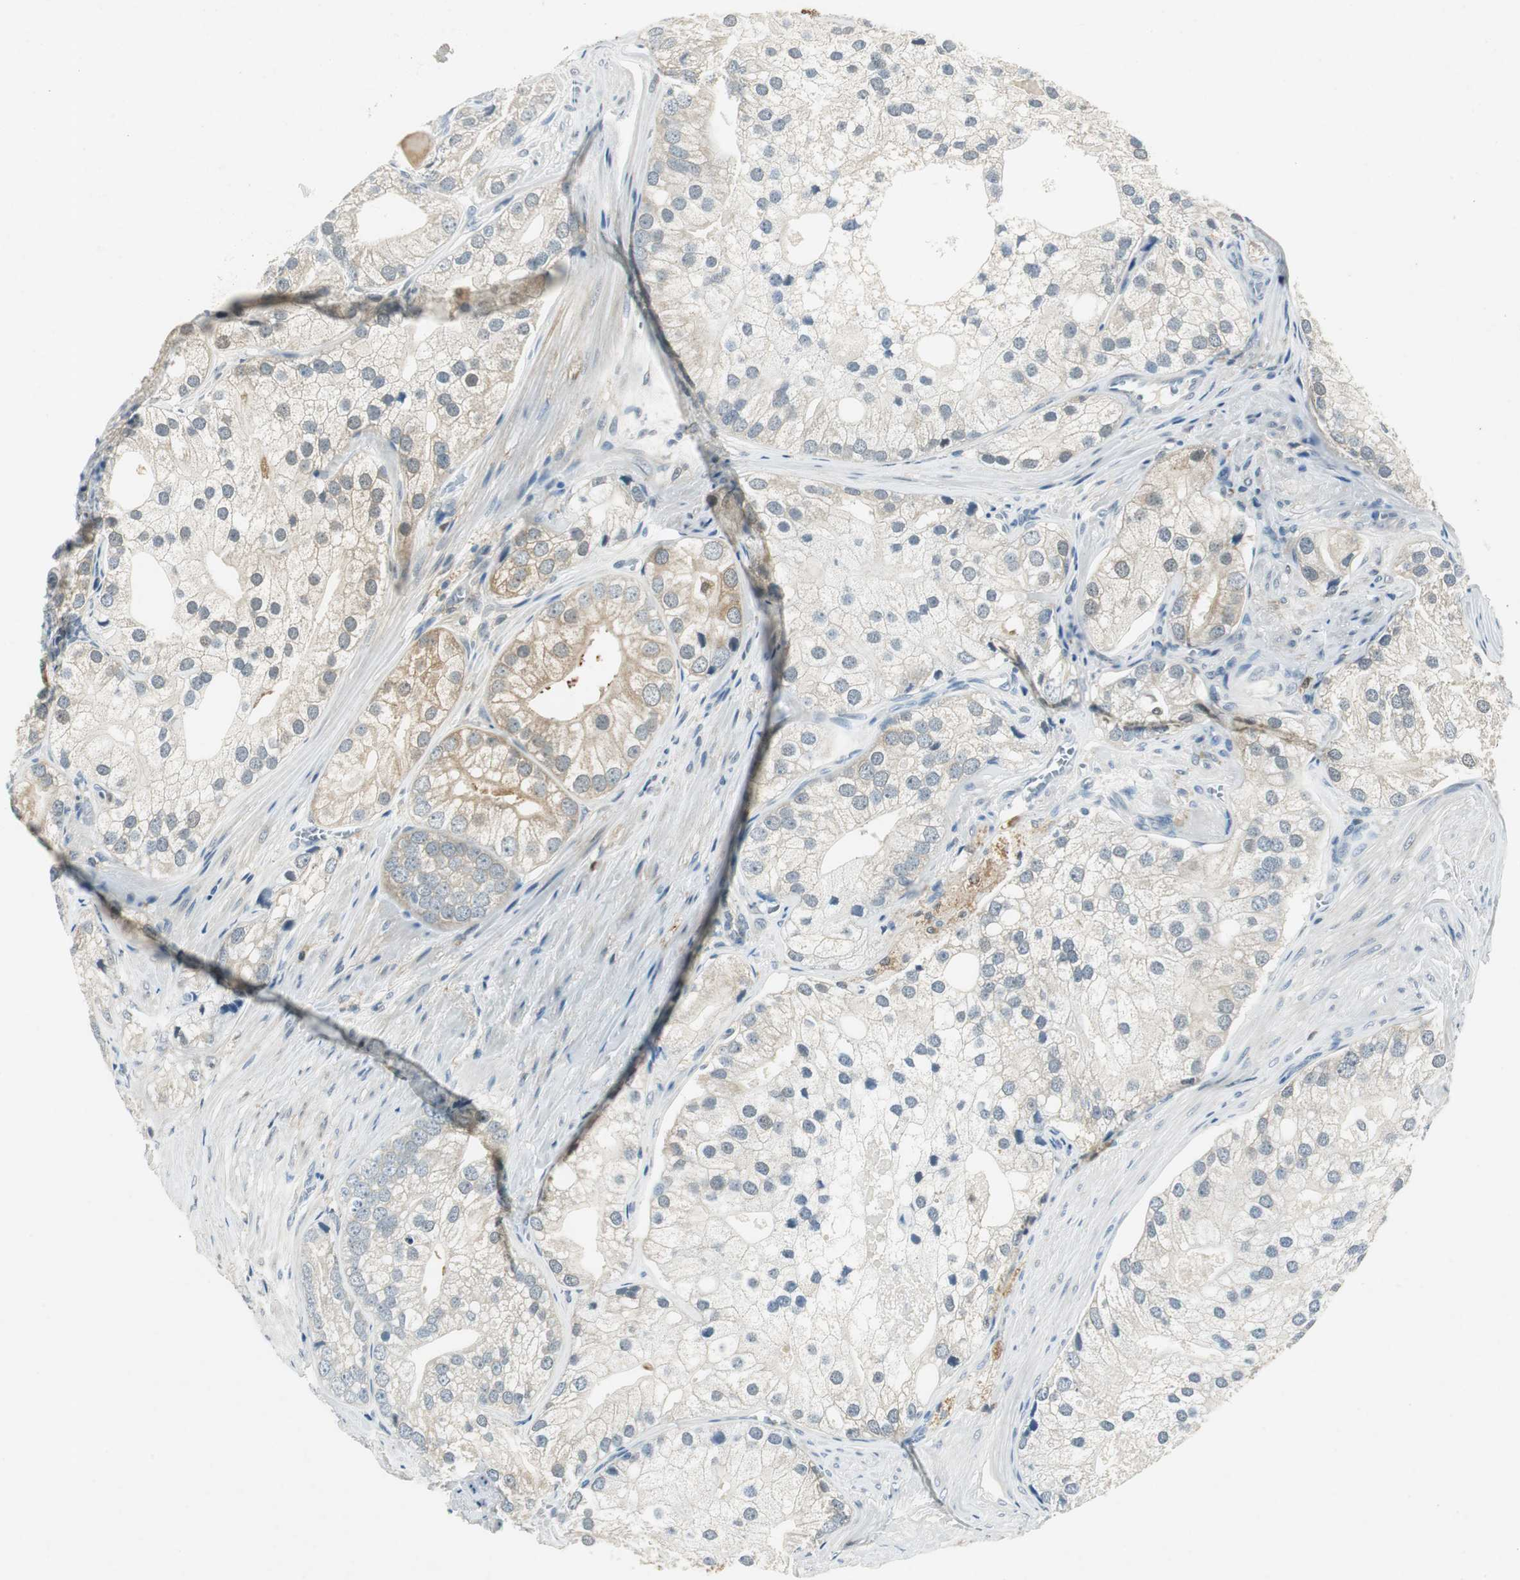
{"staining": {"intensity": "weak", "quantity": "25%-75%", "location": "cytoplasmic/membranous"}, "tissue": "prostate cancer", "cell_type": "Tumor cells", "image_type": "cancer", "snomed": [{"axis": "morphology", "description": "Adenocarcinoma, Low grade"}, {"axis": "topography", "description": "Prostate"}], "caption": "IHC histopathology image of human low-grade adenocarcinoma (prostate) stained for a protein (brown), which shows low levels of weak cytoplasmic/membranous staining in about 25%-75% of tumor cells.", "gene": "ME1", "patient": {"sex": "male", "age": 69}}